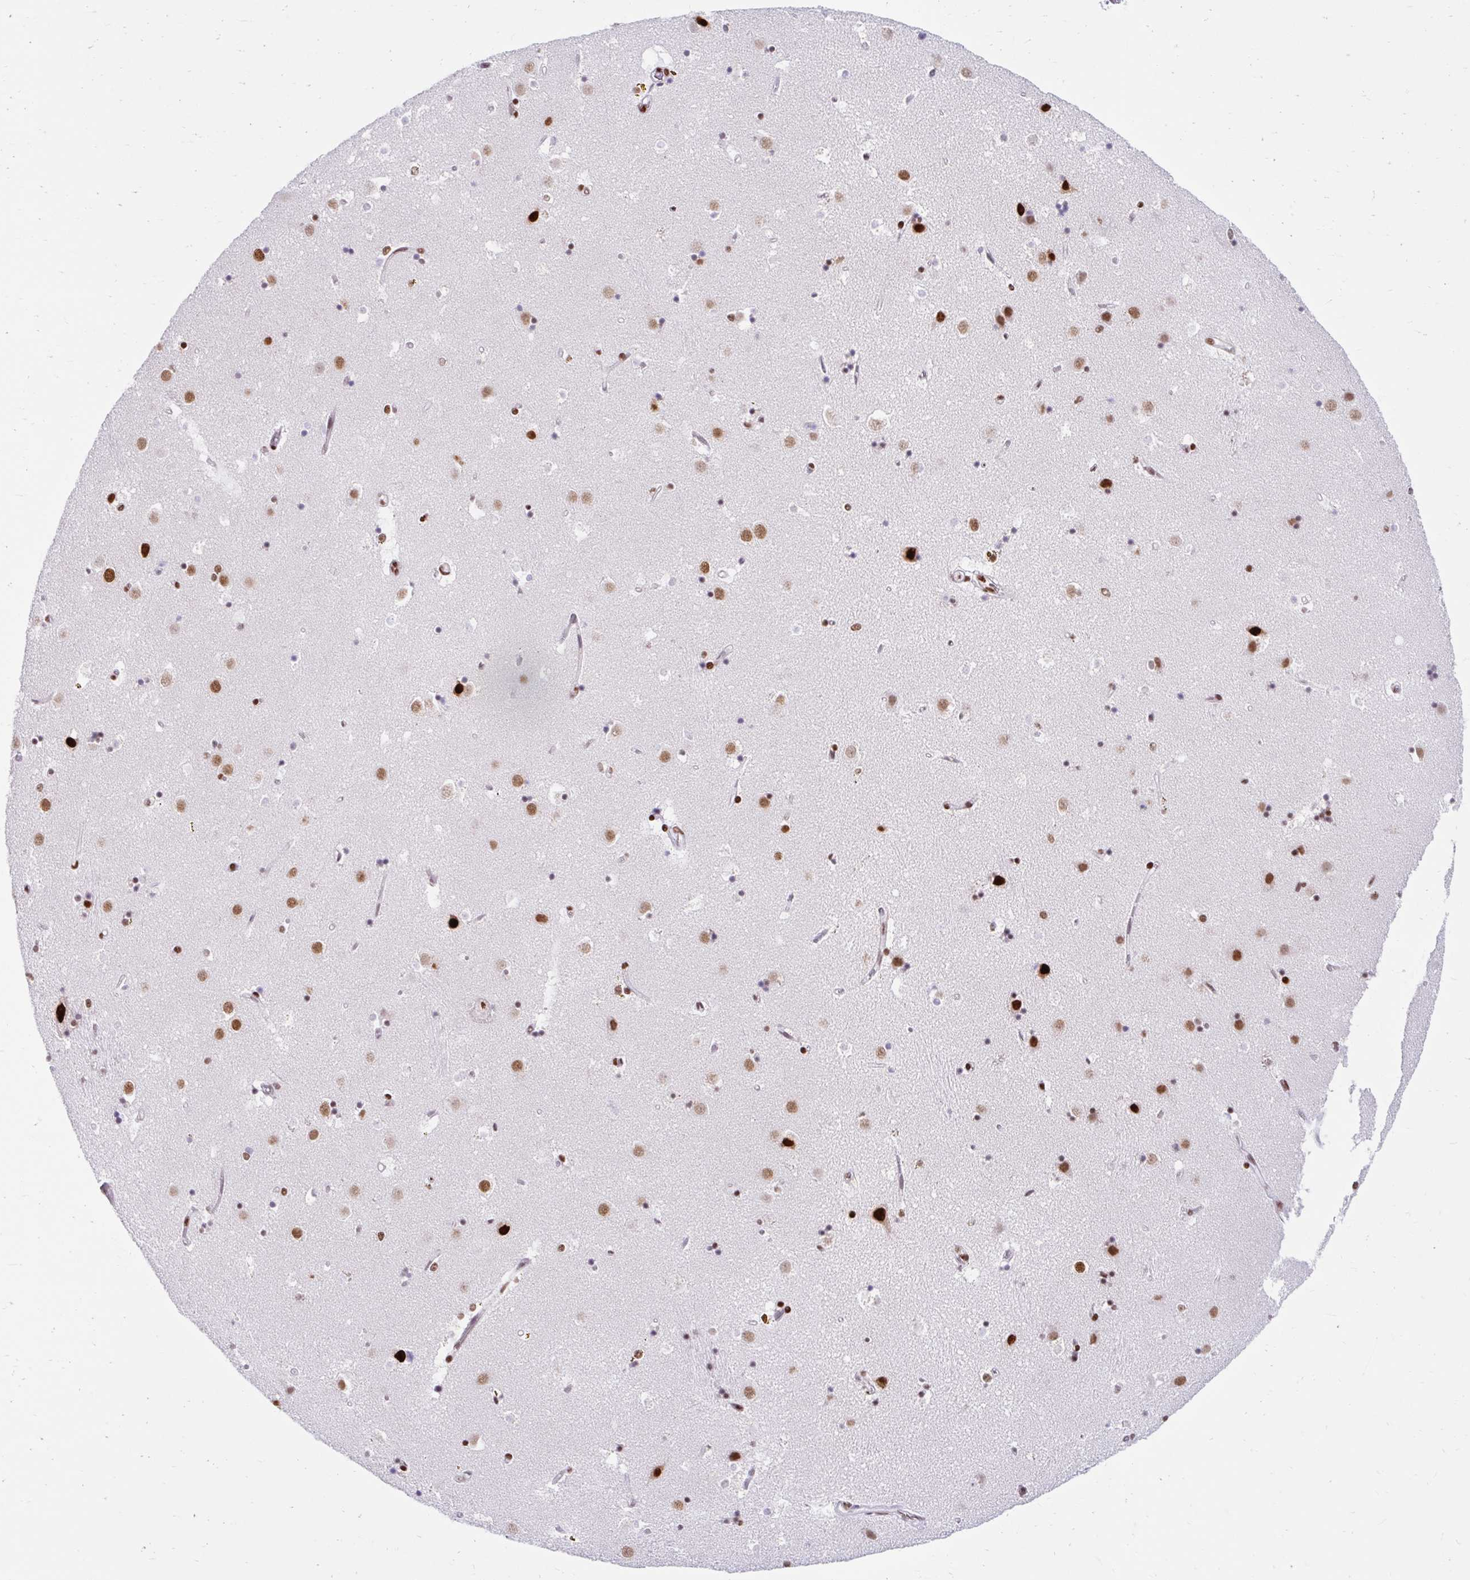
{"staining": {"intensity": "moderate", "quantity": "<25%", "location": "nuclear"}, "tissue": "caudate", "cell_type": "Glial cells", "image_type": "normal", "snomed": [{"axis": "morphology", "description": "Normal tissue, NOS"}, {"axis": "topography", "description": "Lateral ventricle wall"}], "caption": "DAB (3,3'-diaminobenzidine) immunohistochemical staining of normal human caudate displays moderate nuclear protein expression in about <25% of glial cells.", "gene": "KHDRBS1", "patient": {"sex": "male", "age": 58}}